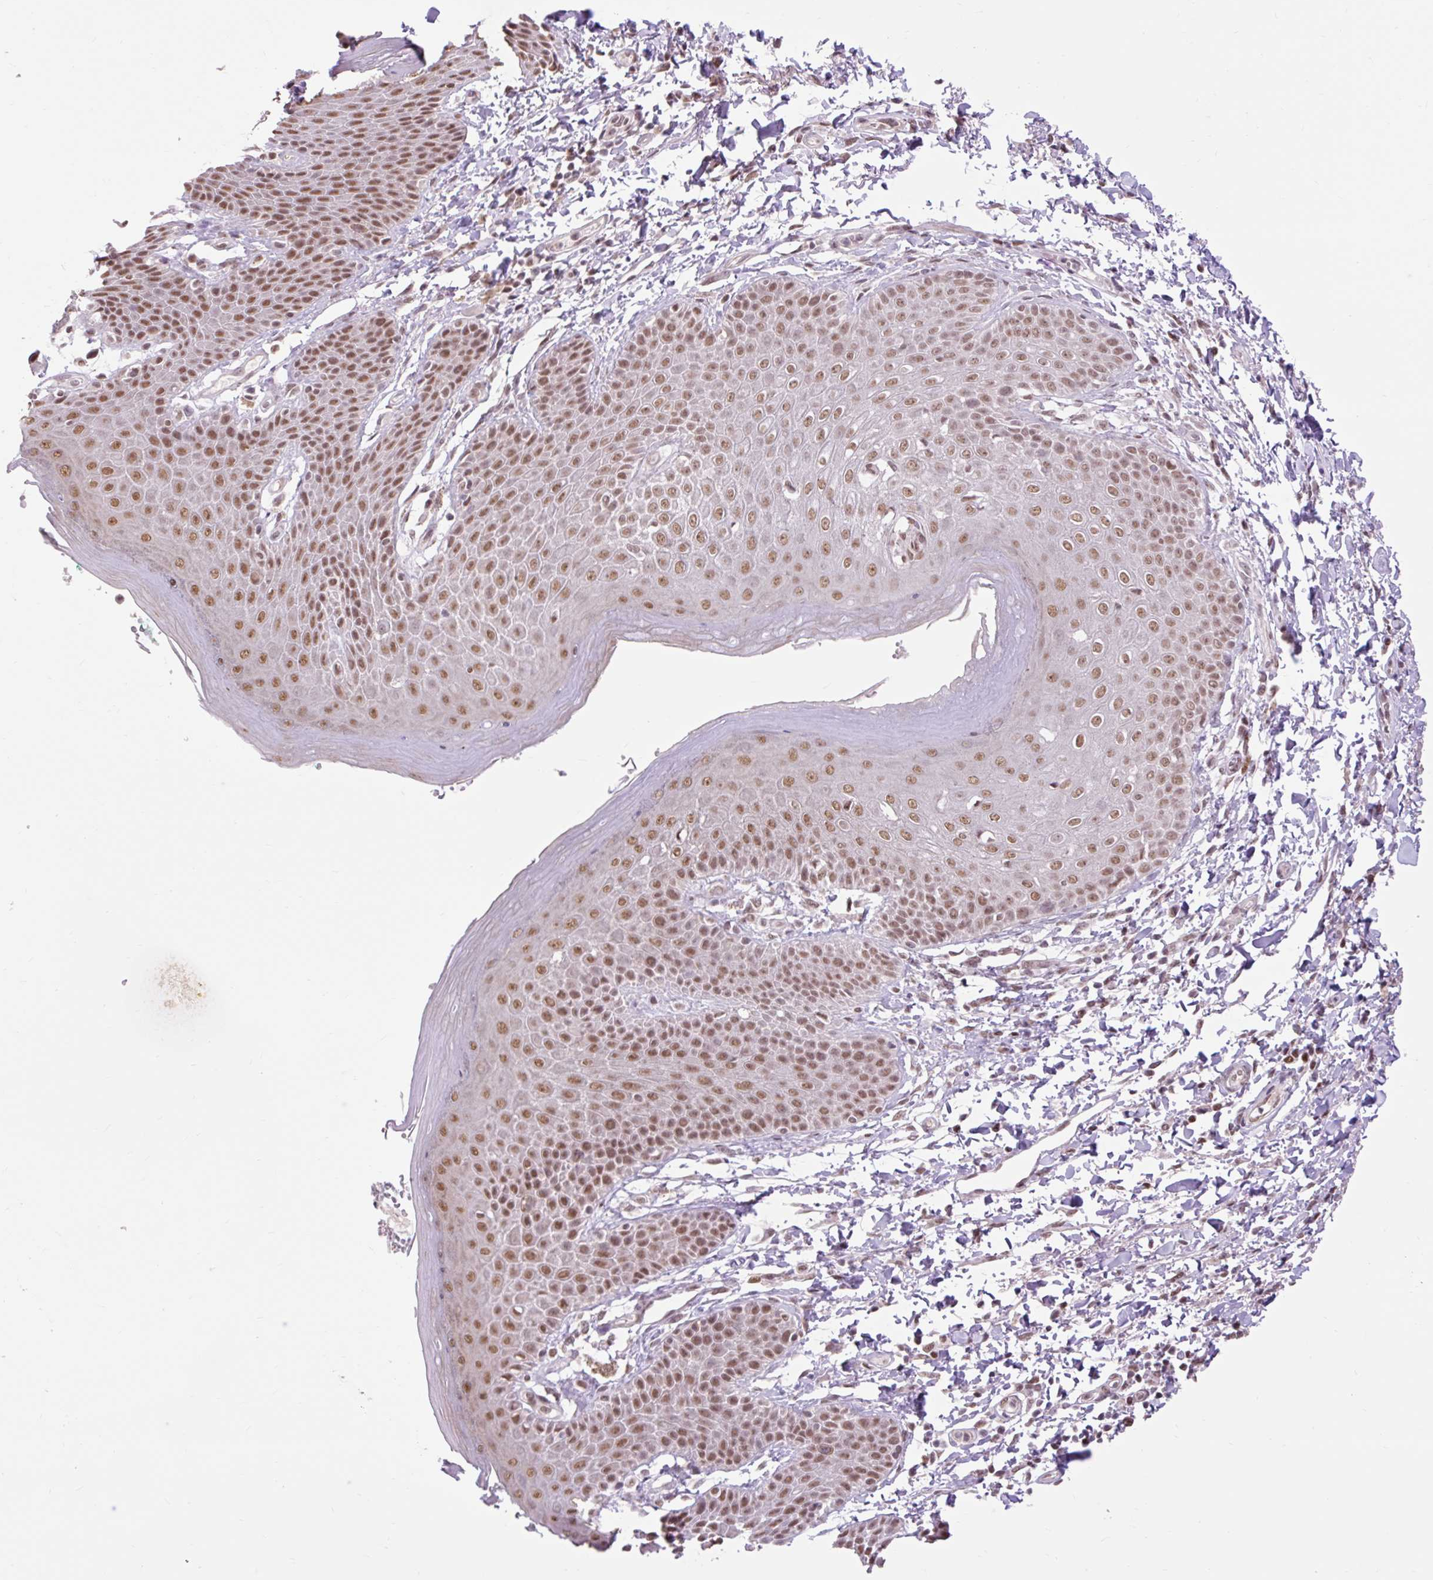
{"staining": {"intensity": "strong", "quantity": ">75%", "location": "nuclear"}, "tissue": "skin", "cell_type": "Epidermal cells", "image_type": "normal", "snomed": [{"axis": "morphology", "description": "Normal tissue, NOS"}, {"axis": "topography", "description": "Peripheral nerve tissue"}], "caption": "Immunohistochemical staining of benign human skin shows strong nuclear protein staining in approximately >75% of epidermal cells. The protein of interest is stained brown, and the nuclei are stained in blue (DAB (3,3'-diaminobenzidine) IHC with brightfield microscopy, high magnification).", "gene": "ENSG00000261832", "patient": {"sex": "male", "age": 51}}